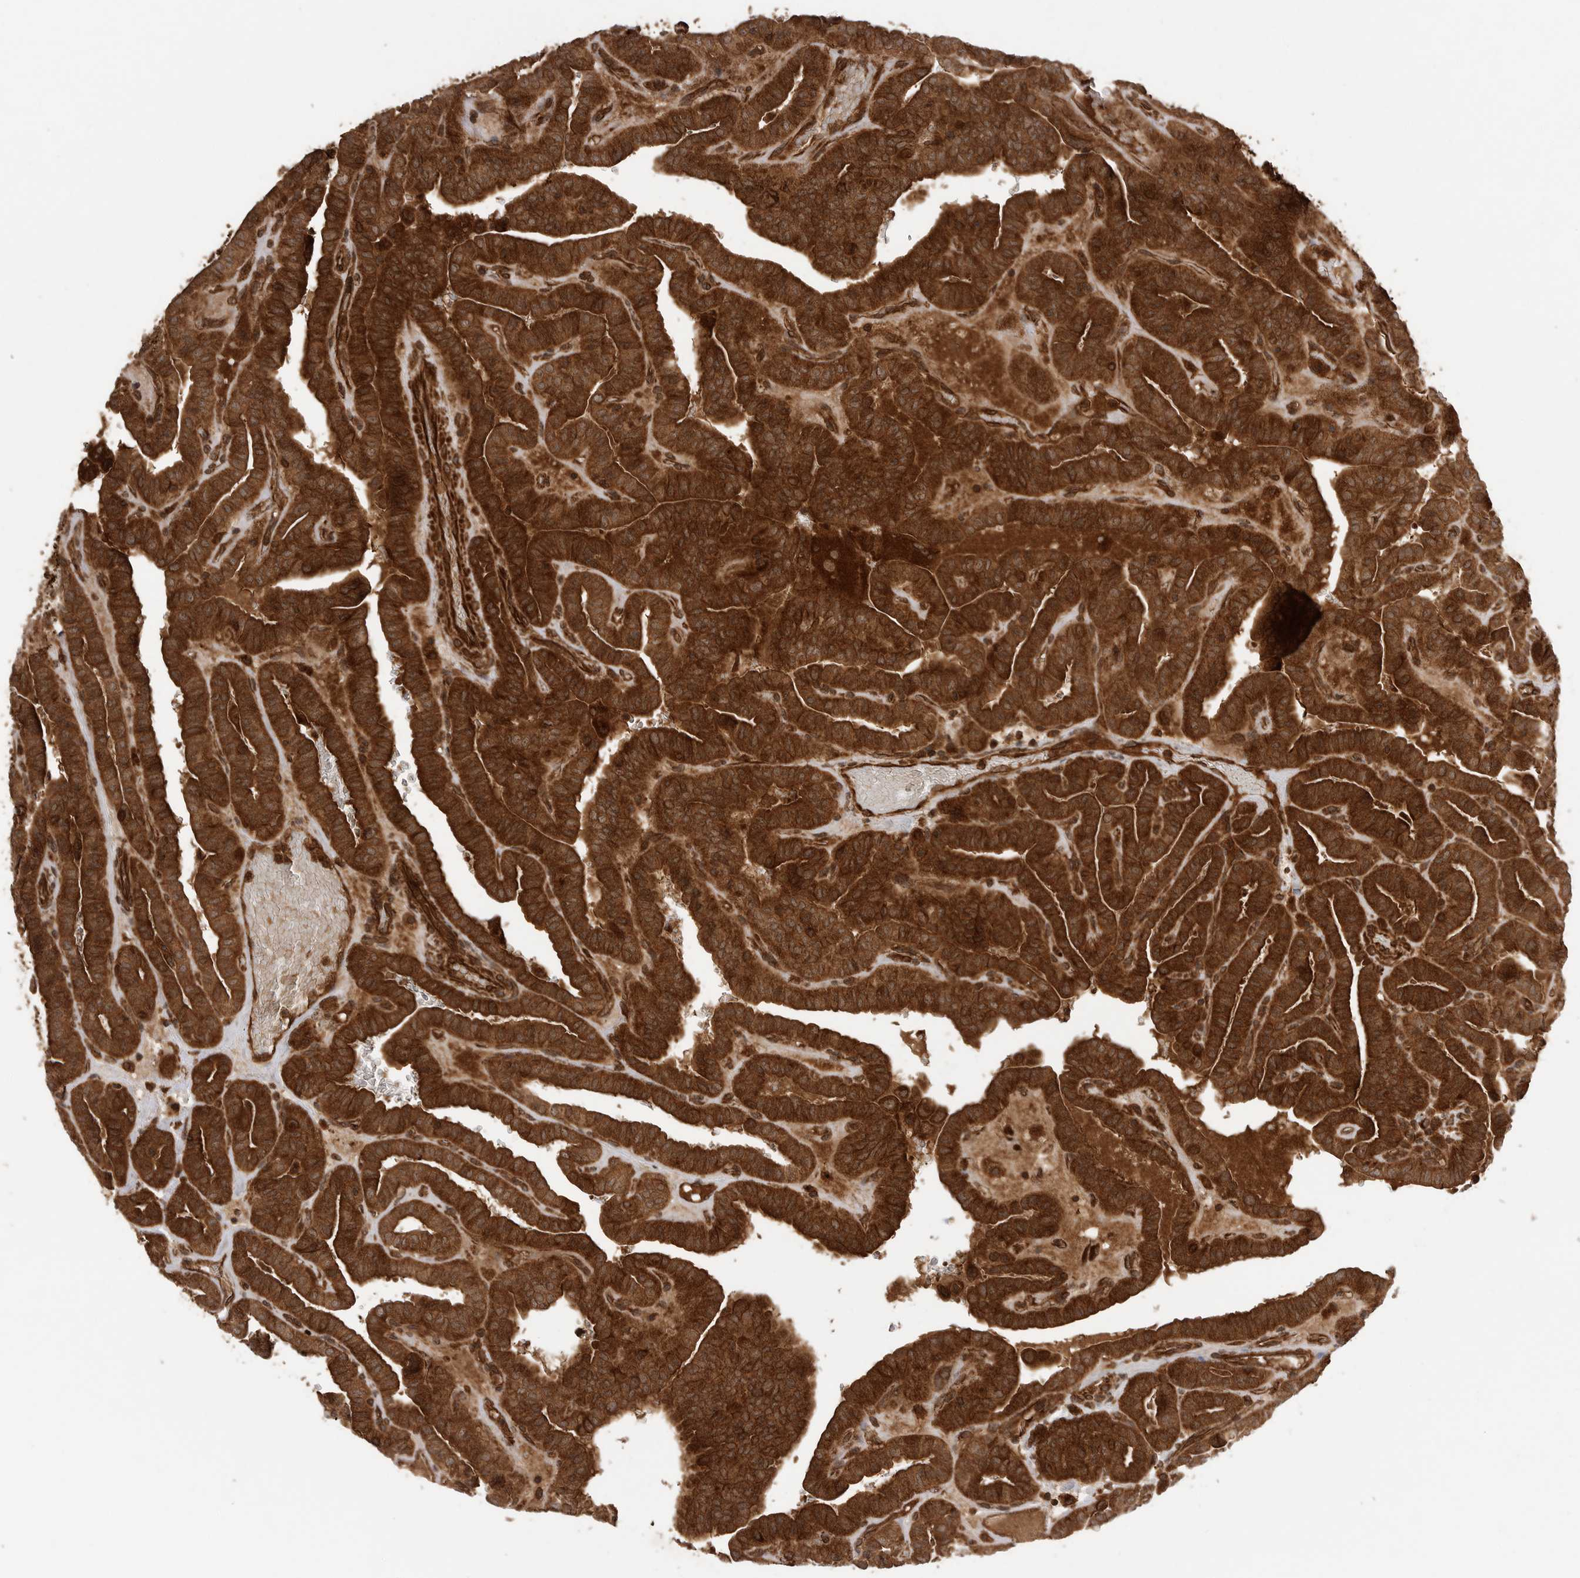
{"staining": {"intensity": "strong", "quantity": ">75%", "location": "cytoplasmic/membranous"}, "tissue": "thyroid cancer", "cell_type": "Tumor cells", "image_type": "cancer", "snomed": [{"axis": "morphology", "description": "Papillary adenocarcinoma, NOS"}, {"axis": "topography", "description": "Thyroid gland"}], "caption": "Immunohistochemistry (IHC) image of human thyroid papillary adenocarcinoma stained for a protein (brown), which demonstrates high levels of strong cytoplasmic/membranous positivity in about >75% of tumor cells.", "gene": "PRDX4", "patient": {"sex": "male", "age": 77}}